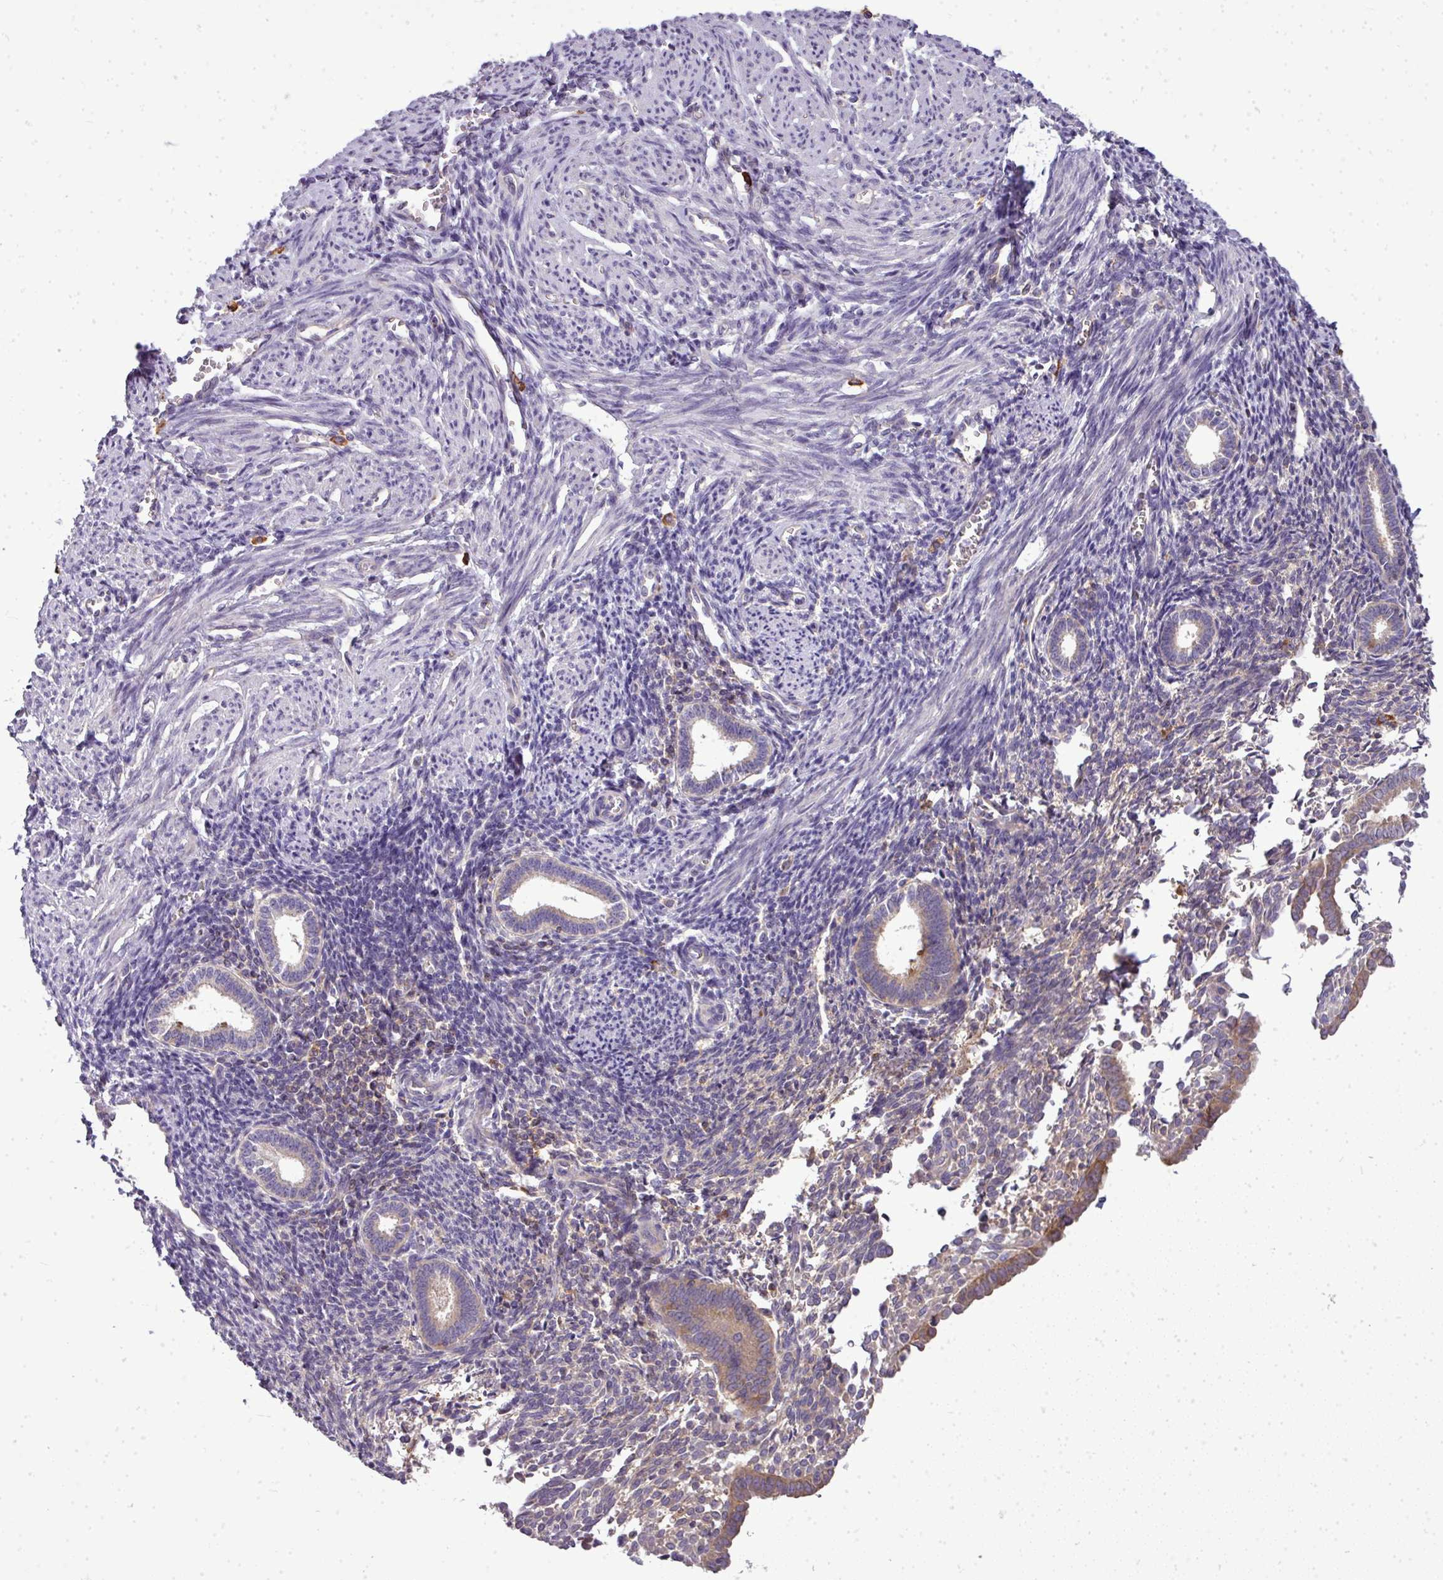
{"staining": {"intensity": "negative", "quantity": "none", "location": "none"}, "tissue": "endometrium", "cell_type": "Cells in endometrial stroma", "image_type": "normal", "snomed": [{"axis": "morphology", "description": "Normal tissue, NOS"}, {"axis": "topography", "description": "Endometrium"}], "caption": "An immunohistochemistry image of benign endometrium is shown. There is no staining in cells in endometrial stroma of endometrium. Nuclei are stained in blue.", "gene": "STAT5A", "patient": {"sex": "female", "age": 32}}